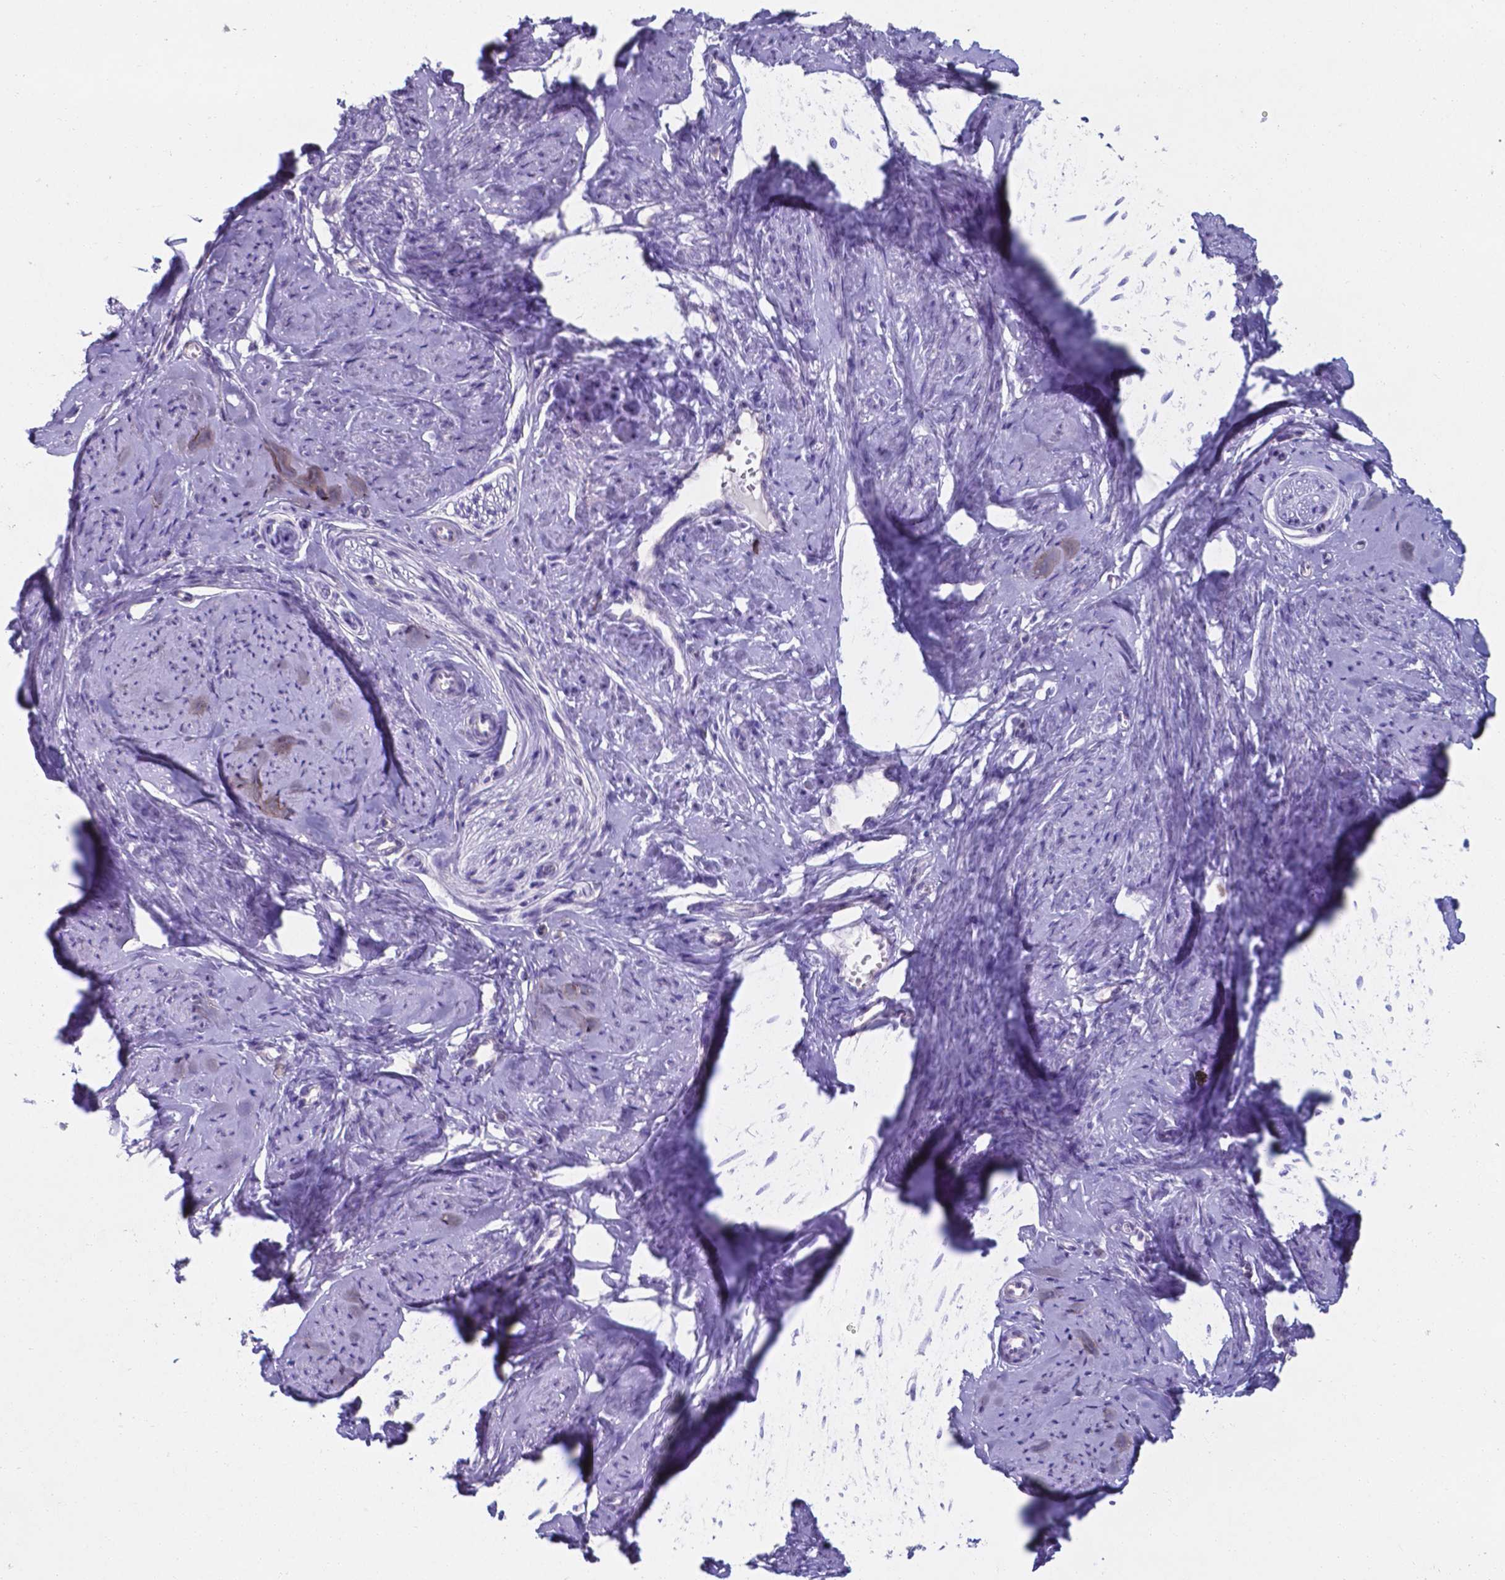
{"staining": {"intensity": "negative", "quantity": "none", "location": "none"}, "tissue": "smooth muscle", "cell_type": "Smooth muscle cells", "image_type": "normal", "snomed": [{"axis": "morphology", "description": "Normal tissue, NOS"}, {"axis": "topography", "description": "Smooth muscle"}], "caption": "Smooth muscle cells show no significant protein staining in benign smooth muscle.", "gene": "UBE2J1", "patient": {"sex": "female", "age": 48}}